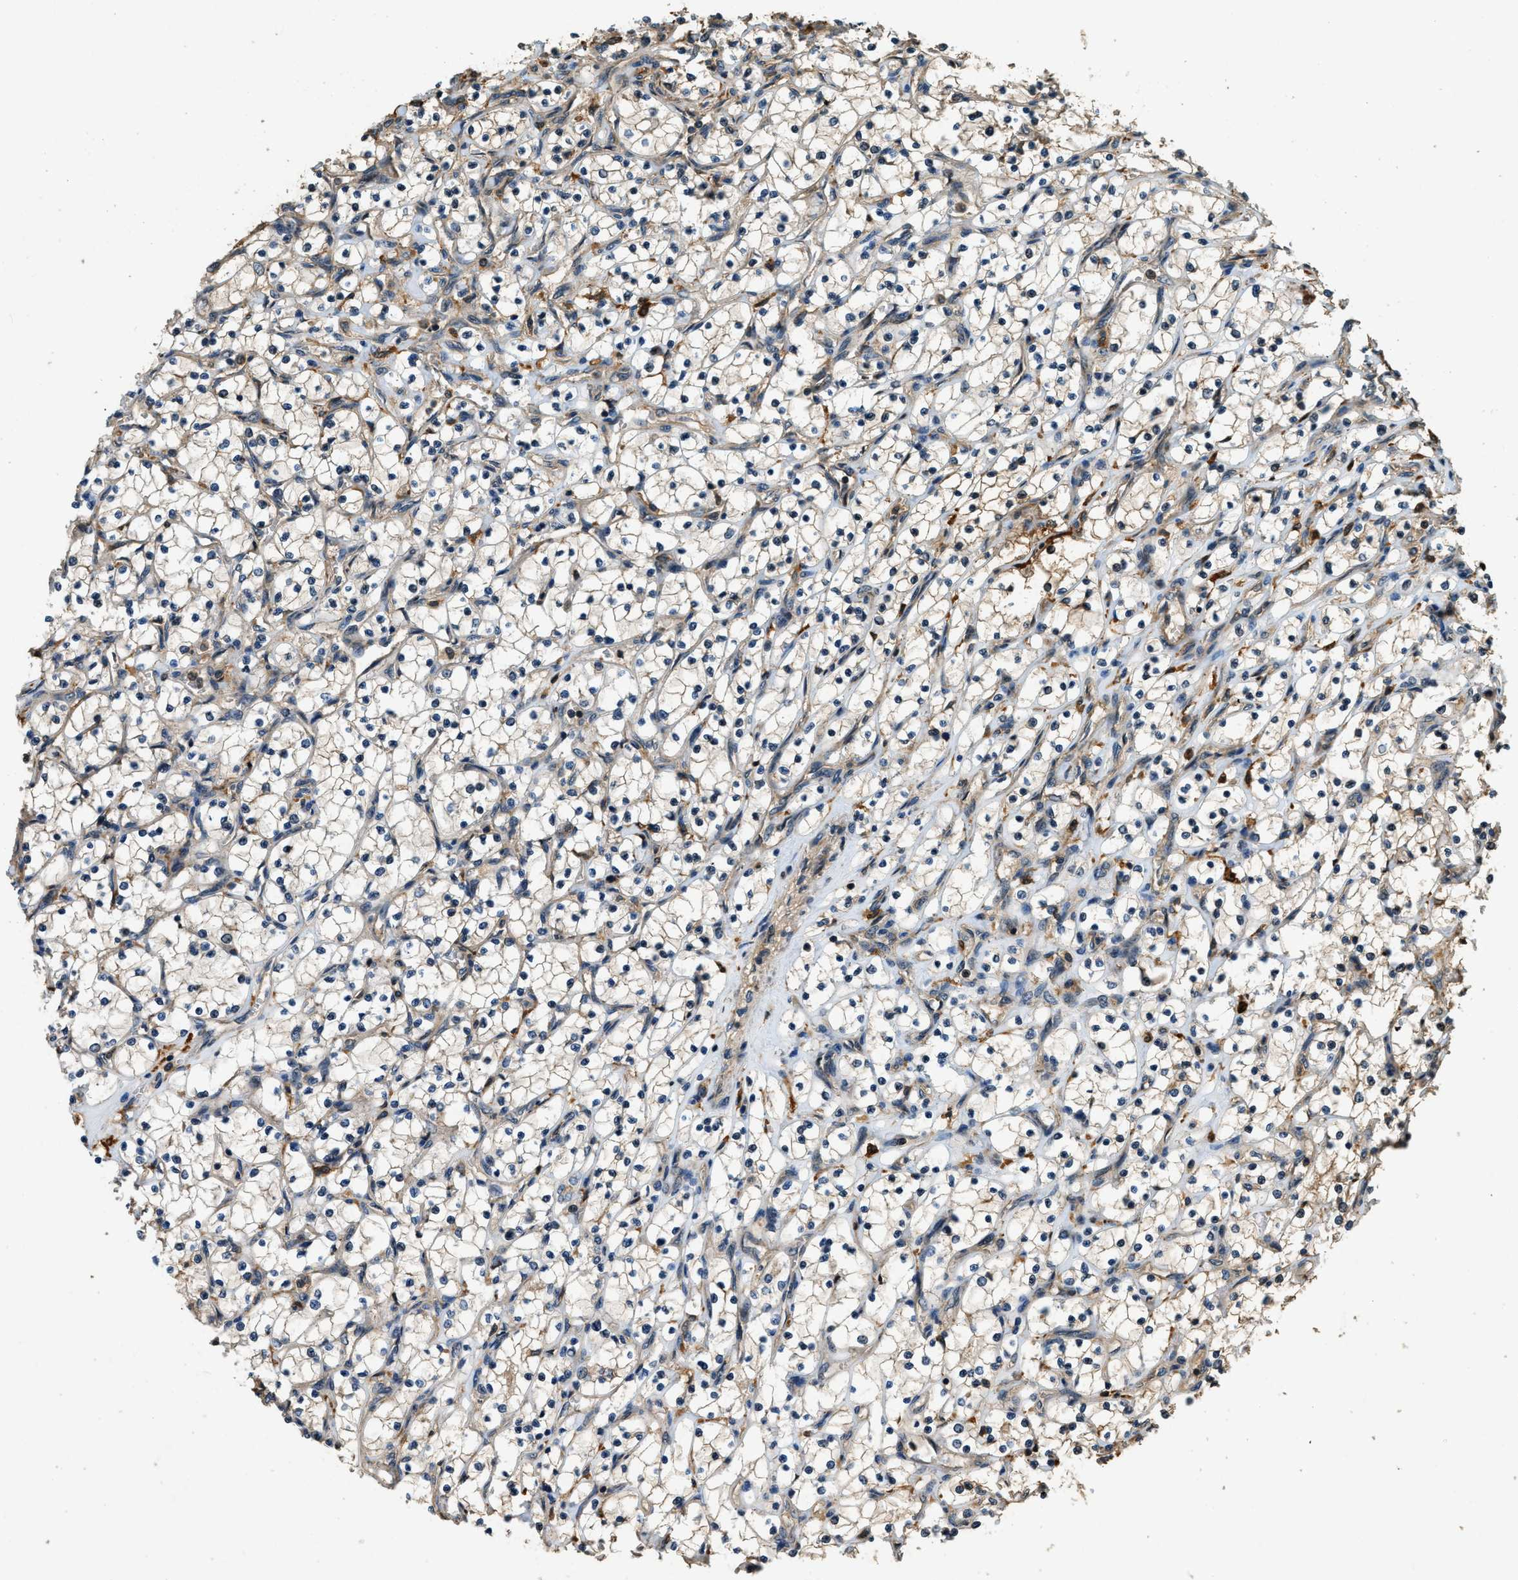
{"staining": {"intensity": "negative", "quantity": "none", "location": "none"}, "tissue": "renal cancer", "cell_type": "Tumor cells", "image_type": "cancer", "snomed": [{"axis": "morphology", "description": "Adenocarcinoma, NOS"}, {"axis": "topography", "description": "Kidney"}], "caption": "An immunohistochemistry (IHC) image of renal cancer is shown. There is no staining in tumor cells of renal cancer.", "gene": "RAP2A", "patient": {"sex": "female", "age": 69}}